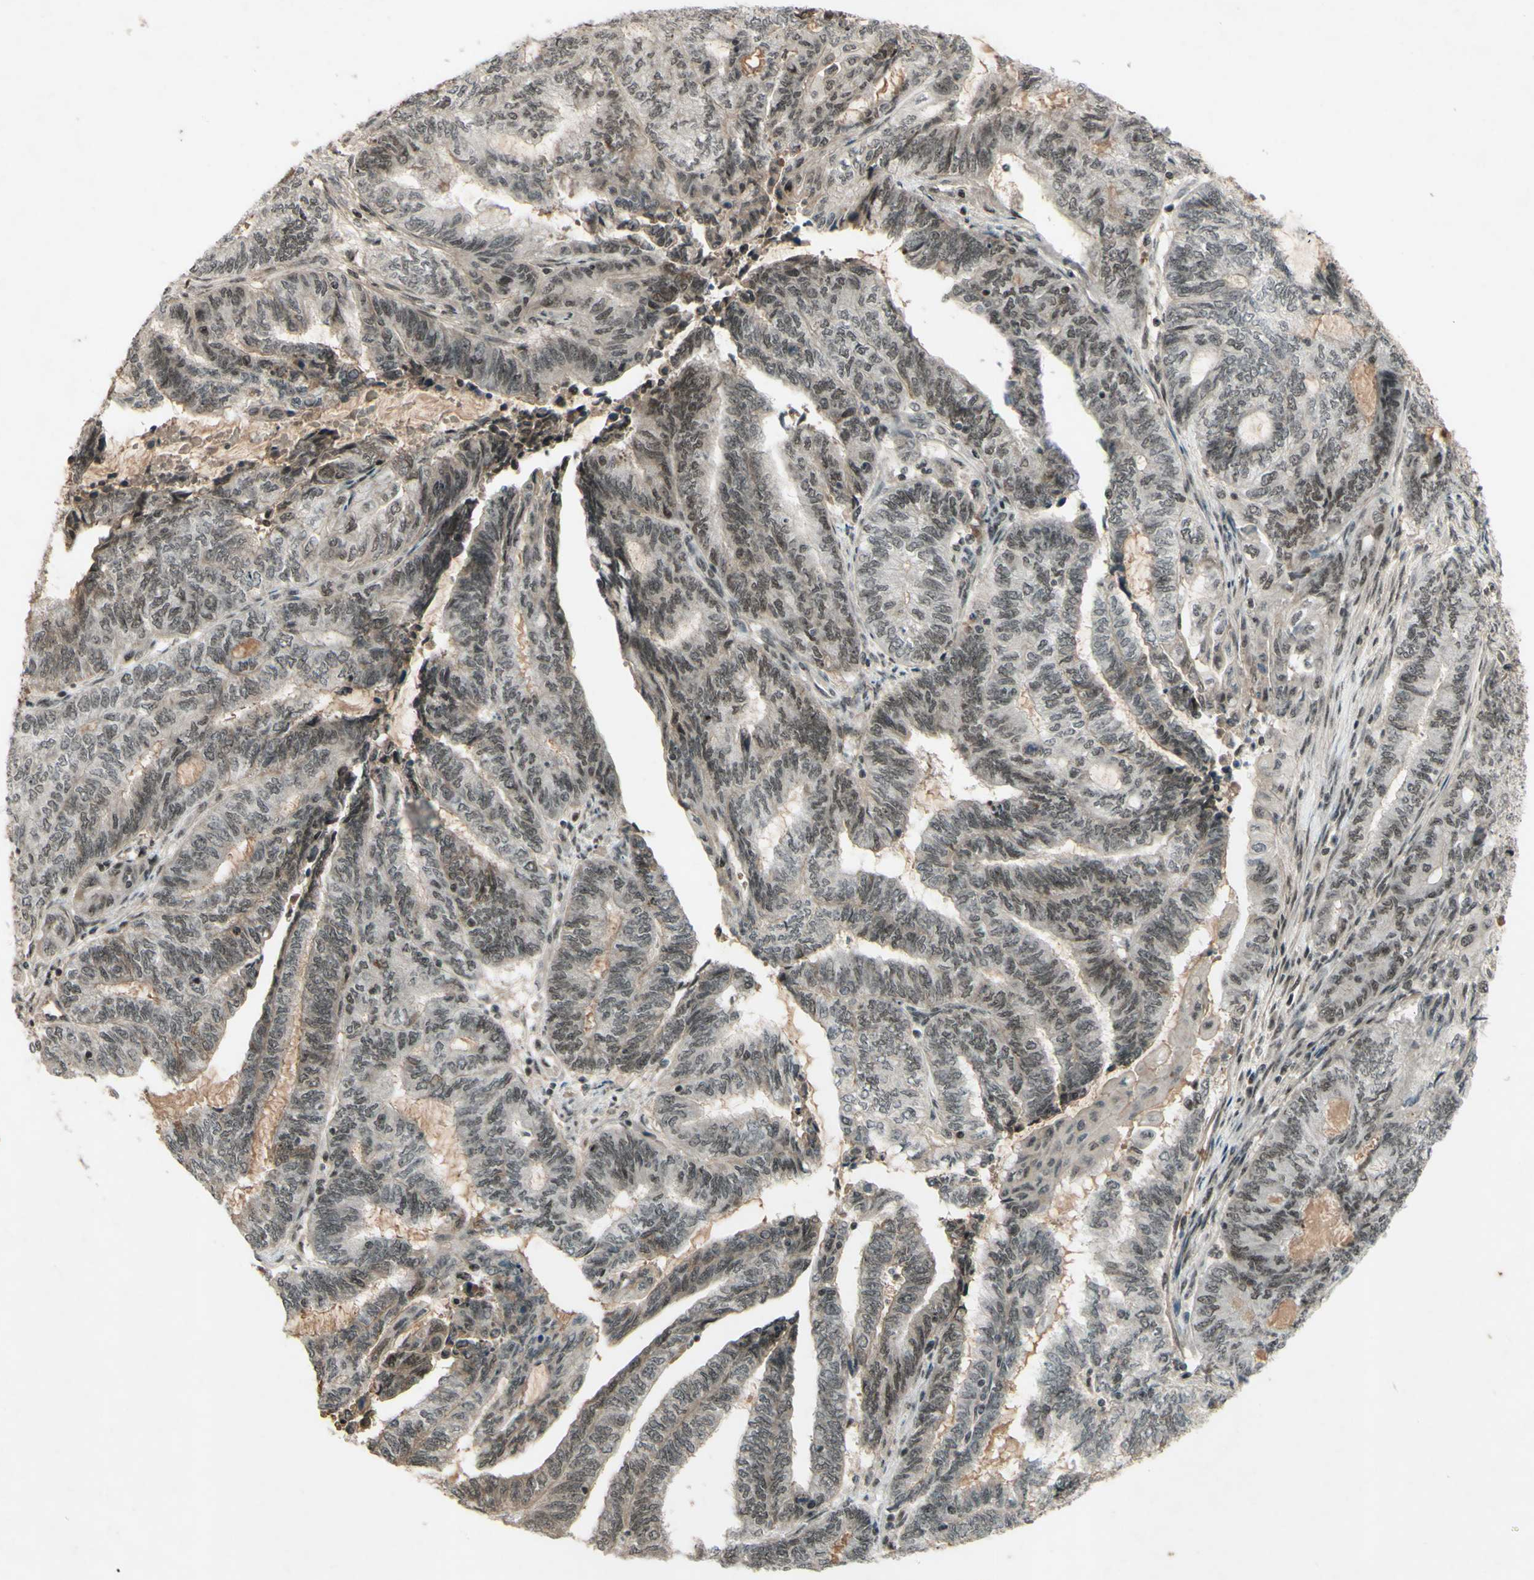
{"staining": {"intensity": "weak", "quantity": ">75%", "location": "nuclear"}, "tissue": "endometrial cancer", "cell_type": "Tumor cells", "image_type": "cancer", "snomed": [{"axis": "morphology", "description": "Adenocarcinoma, NOS"}, {"axis": "topography", "description": "Uterus"}, {"axis": "topography", "description": "Endometrium"}], "caption": "Brown immunohistochemical staining in human endometrial cancer shows weak nuclear staining in about >75% of tumor cells. The protein of interest is stained brown, and the nuclei are stained in blue (DAB IHC with brightfield microscopy, high magnification).", "gene": "SNW1", "patient": {"sex": "female", "age": 70}}